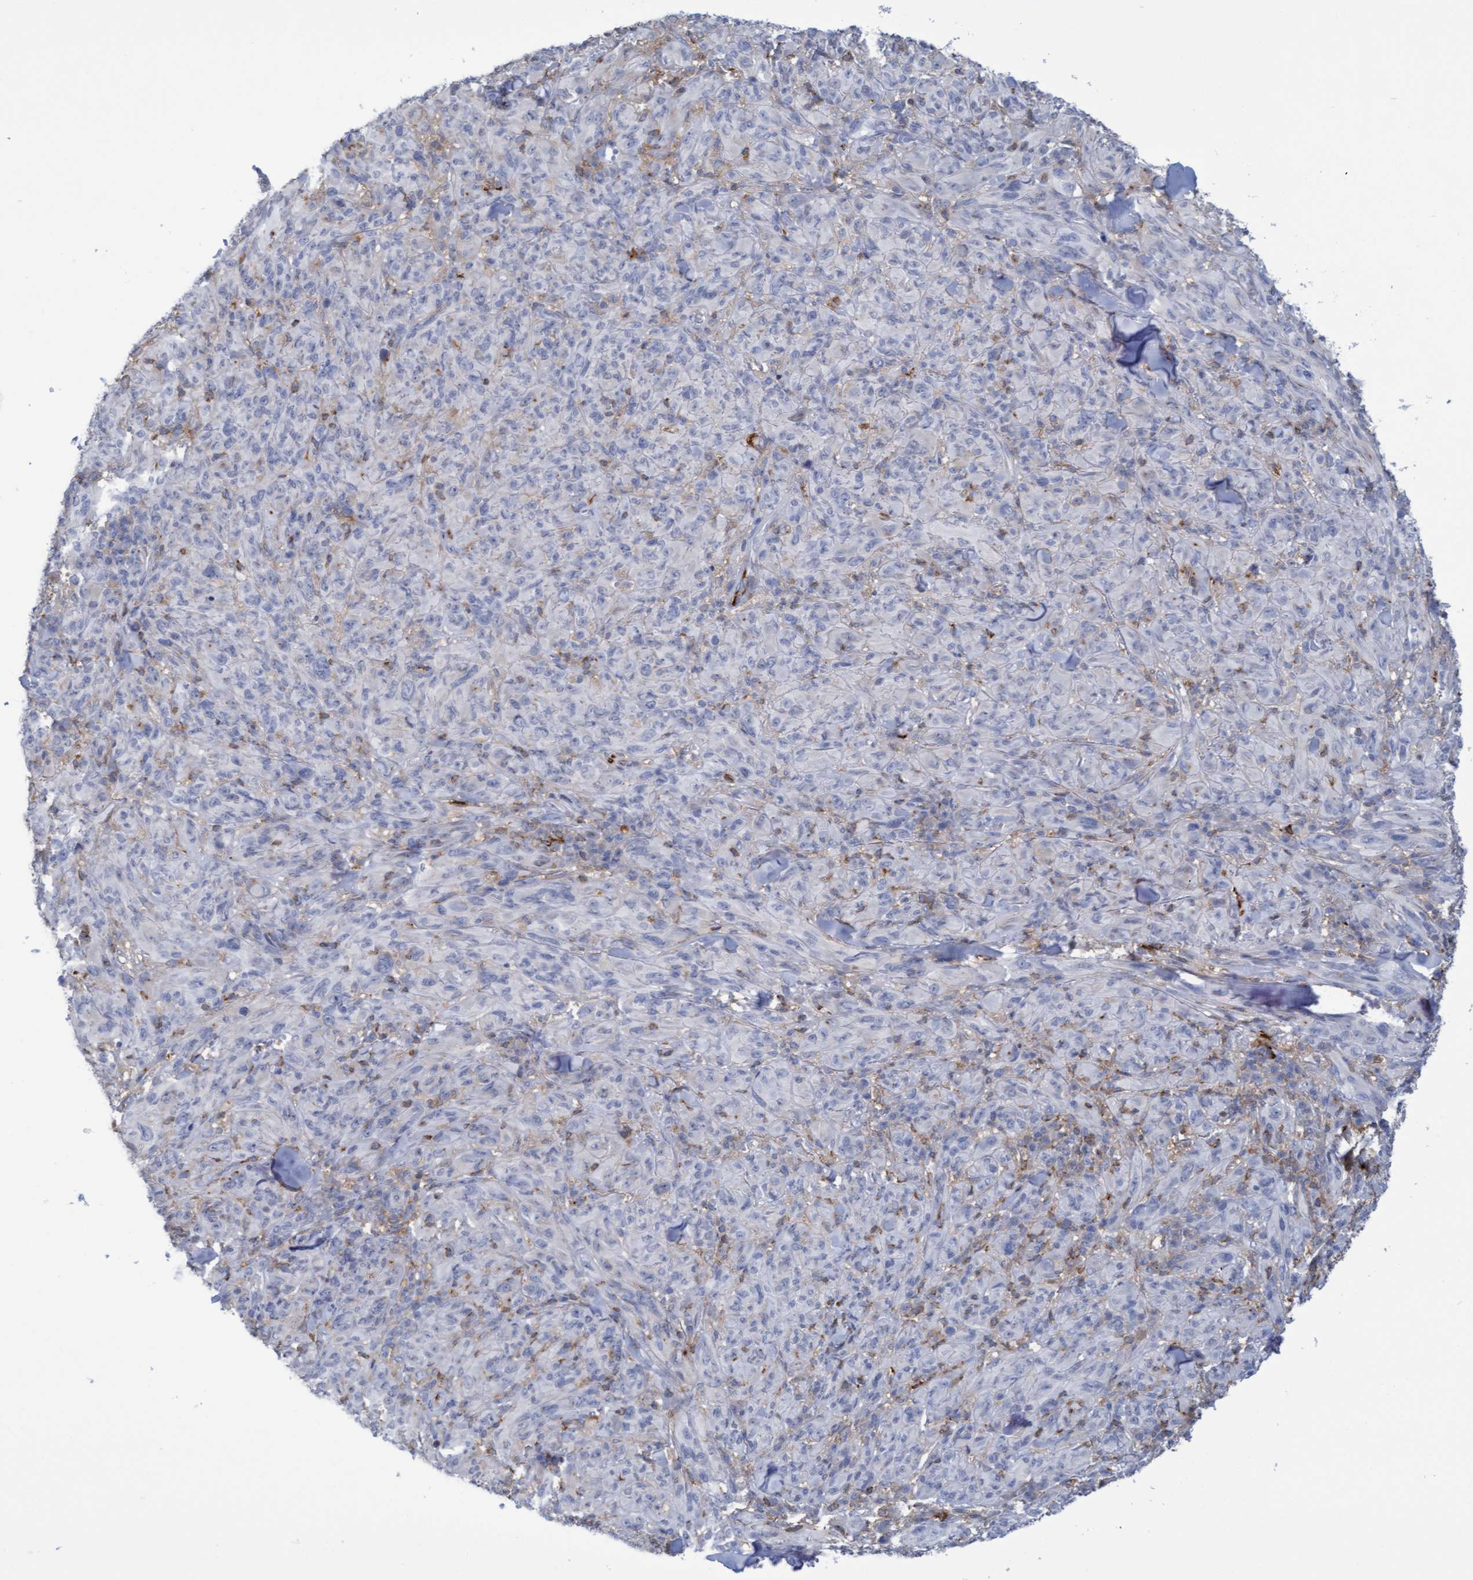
{"staining": {"intensity": "negative", "quantity": "none", "location": "none"}, "tissue": "melanoma", "cell_type": "Tumor cells", "image_type": "cancer", "snomed": [{"axis": "morphology", "description": "Malignant melanoma, NOS"}, {"axis": "topography", "description": "Skin of head"}], "caption": "IHC image of neoplastic tissue: human melanoma stained with DAB (3,3'-diaminobenzidine) exhibits no significant protein positivity in tumor cells.", "gene": "FNBP1", "patient": {"sex": "male", "age": 96}}